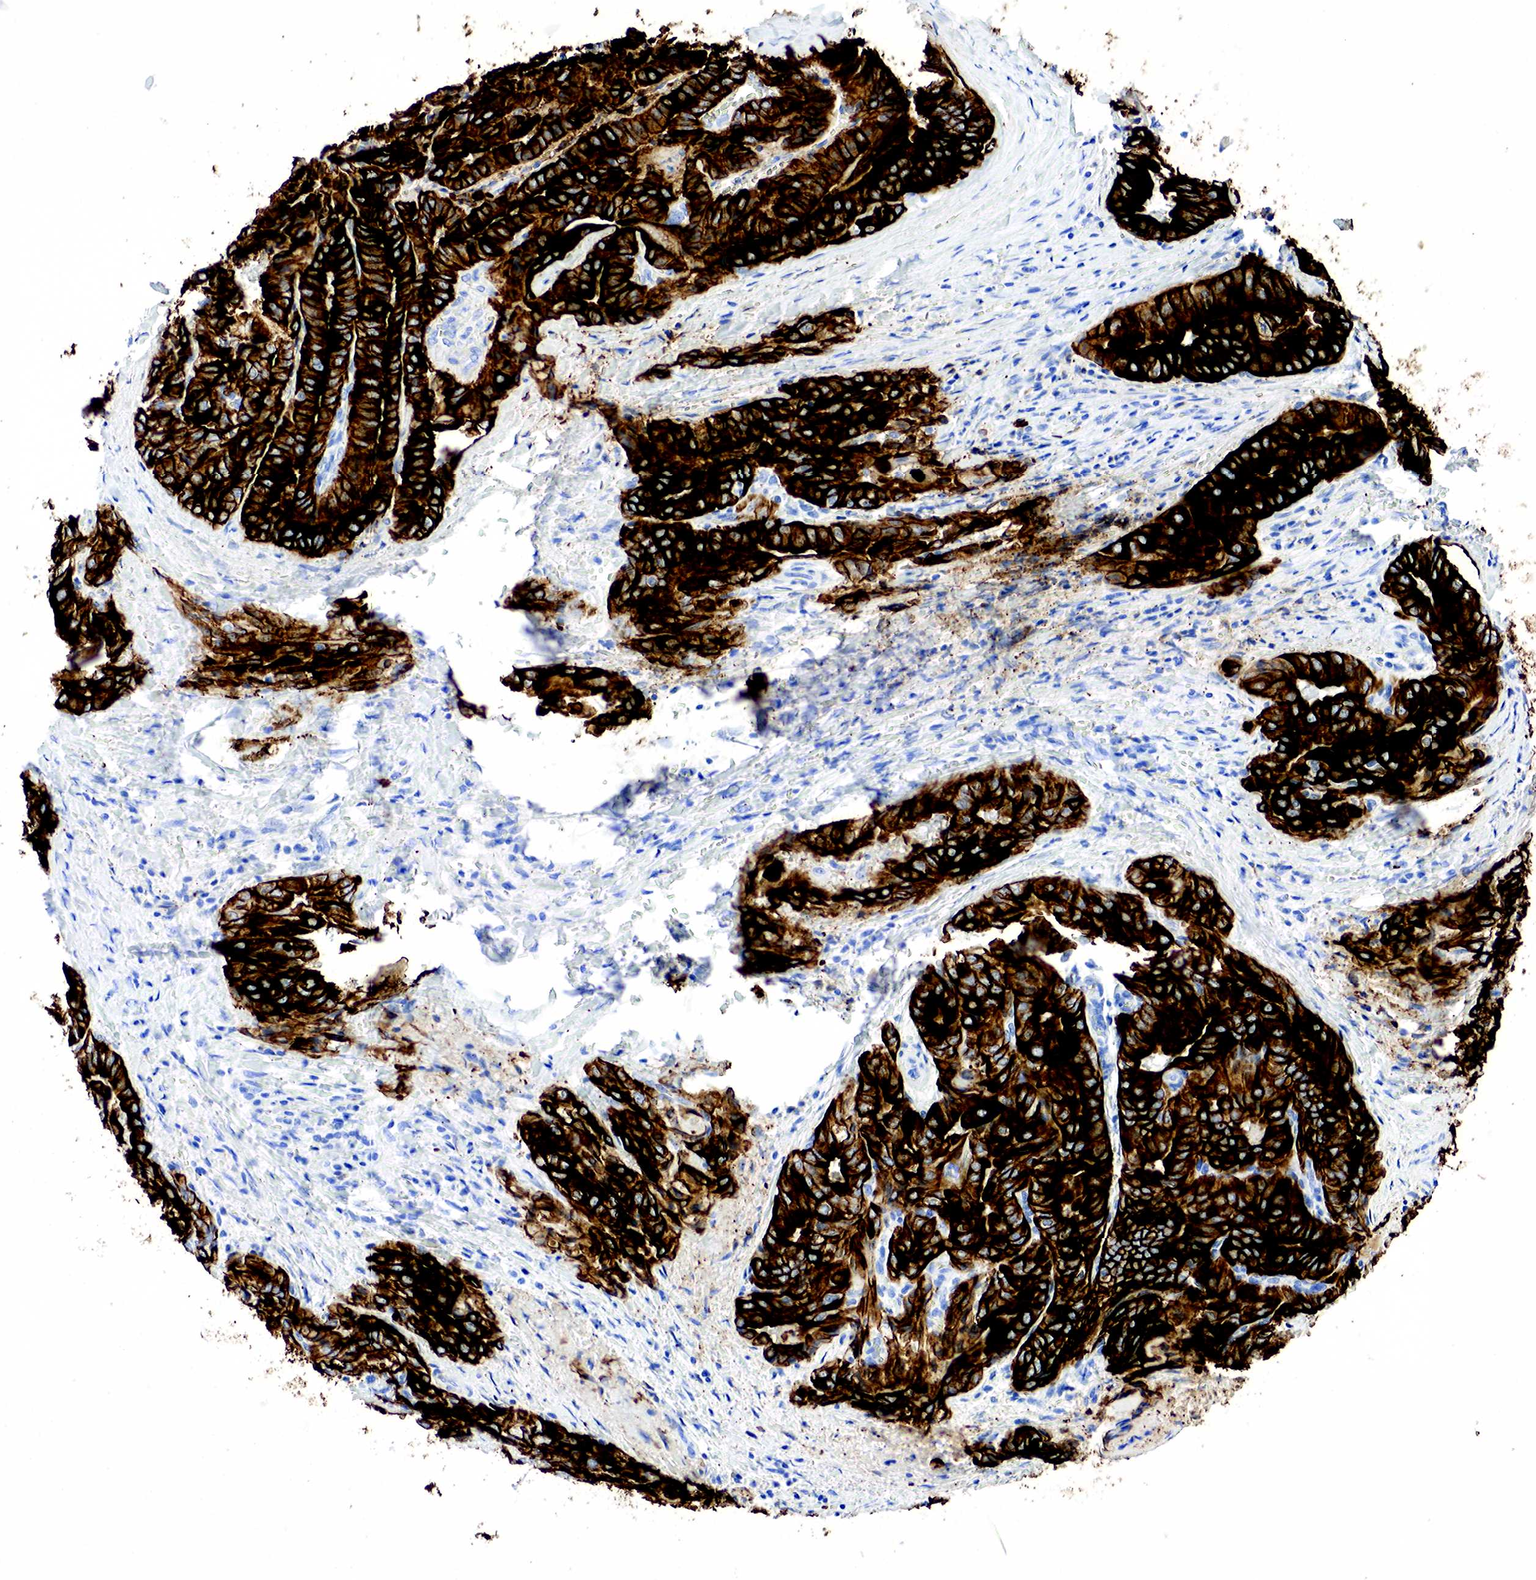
{"staining": {"intensity": "strong", "quantity": ">75%", "location": "cytoplasmic/membranous"}, "tissue": "thyroid cancer", "cell_type": "Tumor cells", "image_type": "cancer", "snomed": [{"axis": "morphology", "description": "Papillary adenocarcinoma, NOS"}, {"axis": "topography", "description": "Thyroid gland"}], "caption": "Thyroid cancer tissue shows strong cytoplasmic/membranous positivity in approximately >75% of tumor cells, visualized by immunohistochemistry.", "gene": "KRT7", "patient": {"sex": "female", "age": 71}}